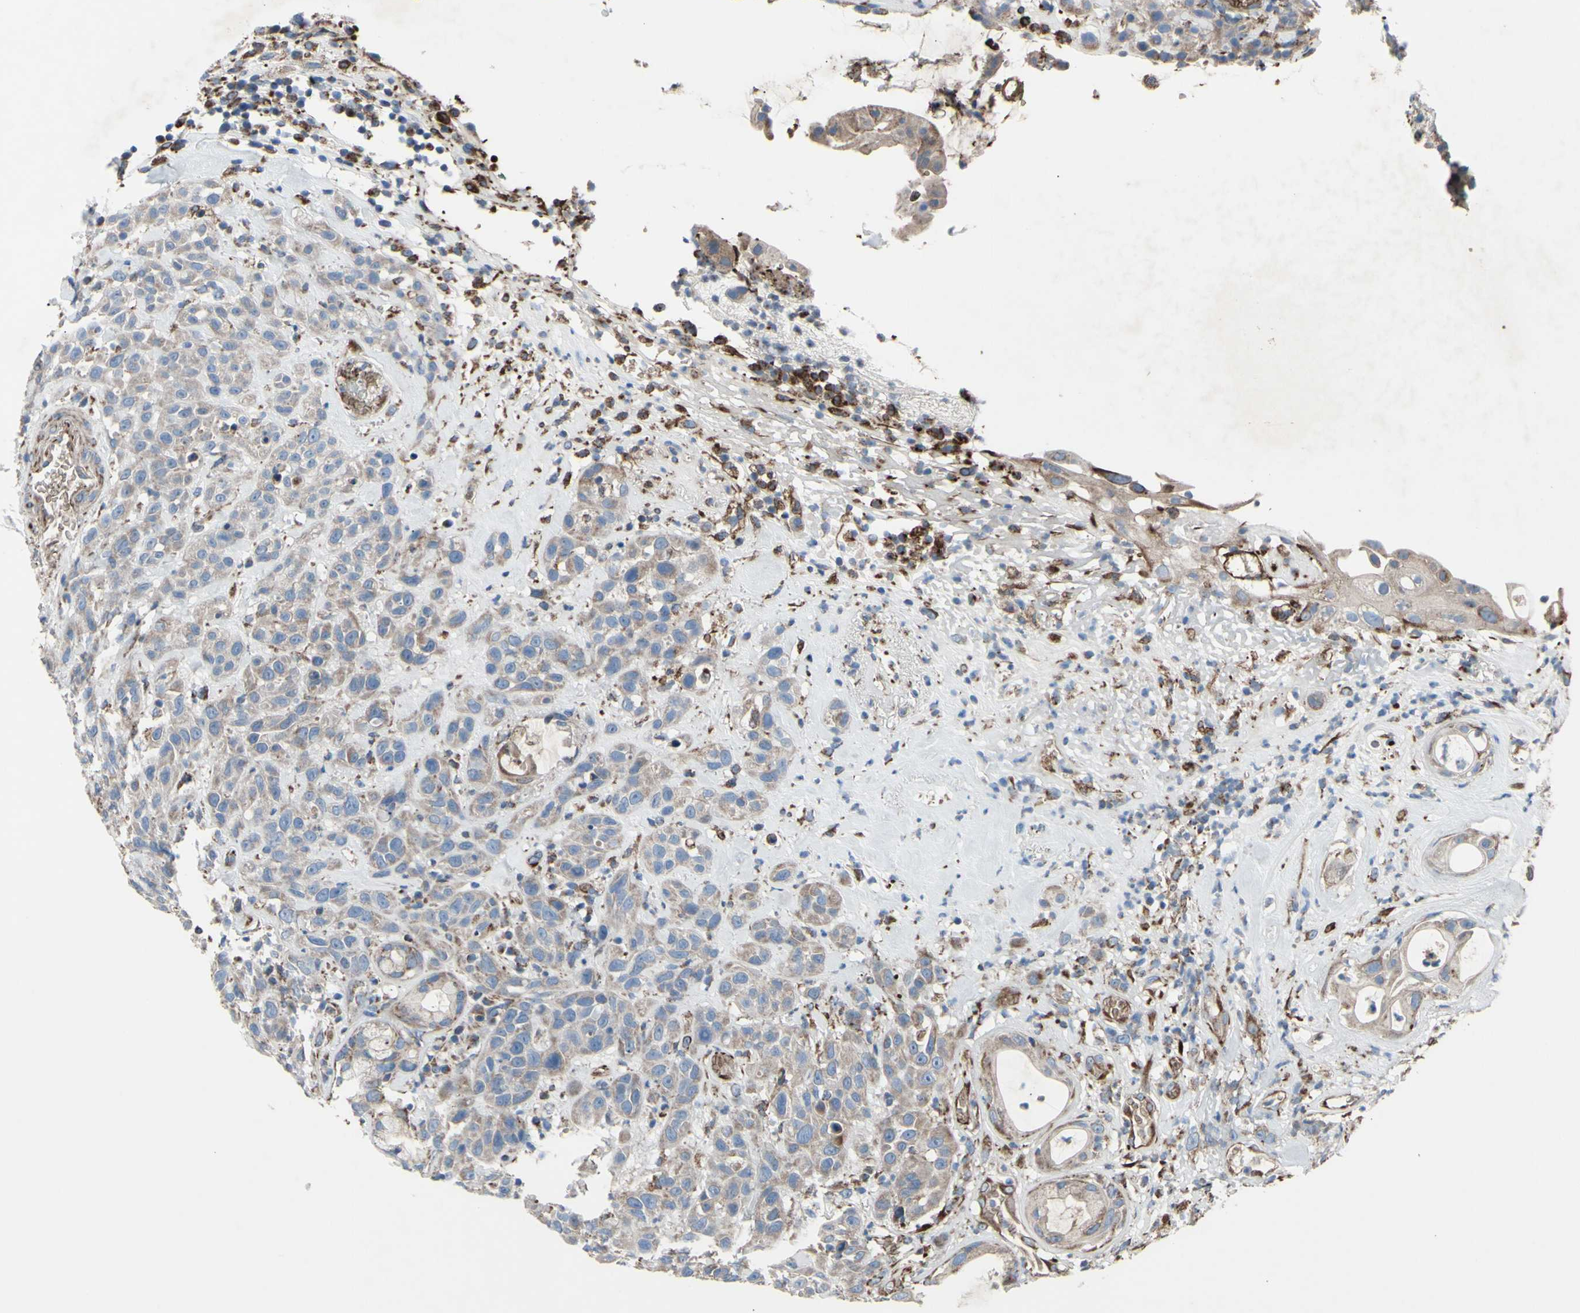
{"staining": {"intensity": "weak", "quantity": ">75%", "location": "cytoplasmic/membranous"}, "tissue": "head and neck cancer", "cell_type": "Tumor cells", "image_type": "cancer", "snomed": [{"axis": "morphology", "description": "Squamous cell carcinoma, NOS"}, {"axis": "topography", "description": "Head-Neck"}], "caption": "High-power microscopy captured an immunohistochemistry histopathology image of squamous cell carcinoma (head and neck), revealing weak cytoplasmic/membranous staining in about >75% of tumor cells. (DAB IHC with brightfield microscopy, high magnification).", "gene": "EMC7", "patient": {"sex": "male", "age": 62}}